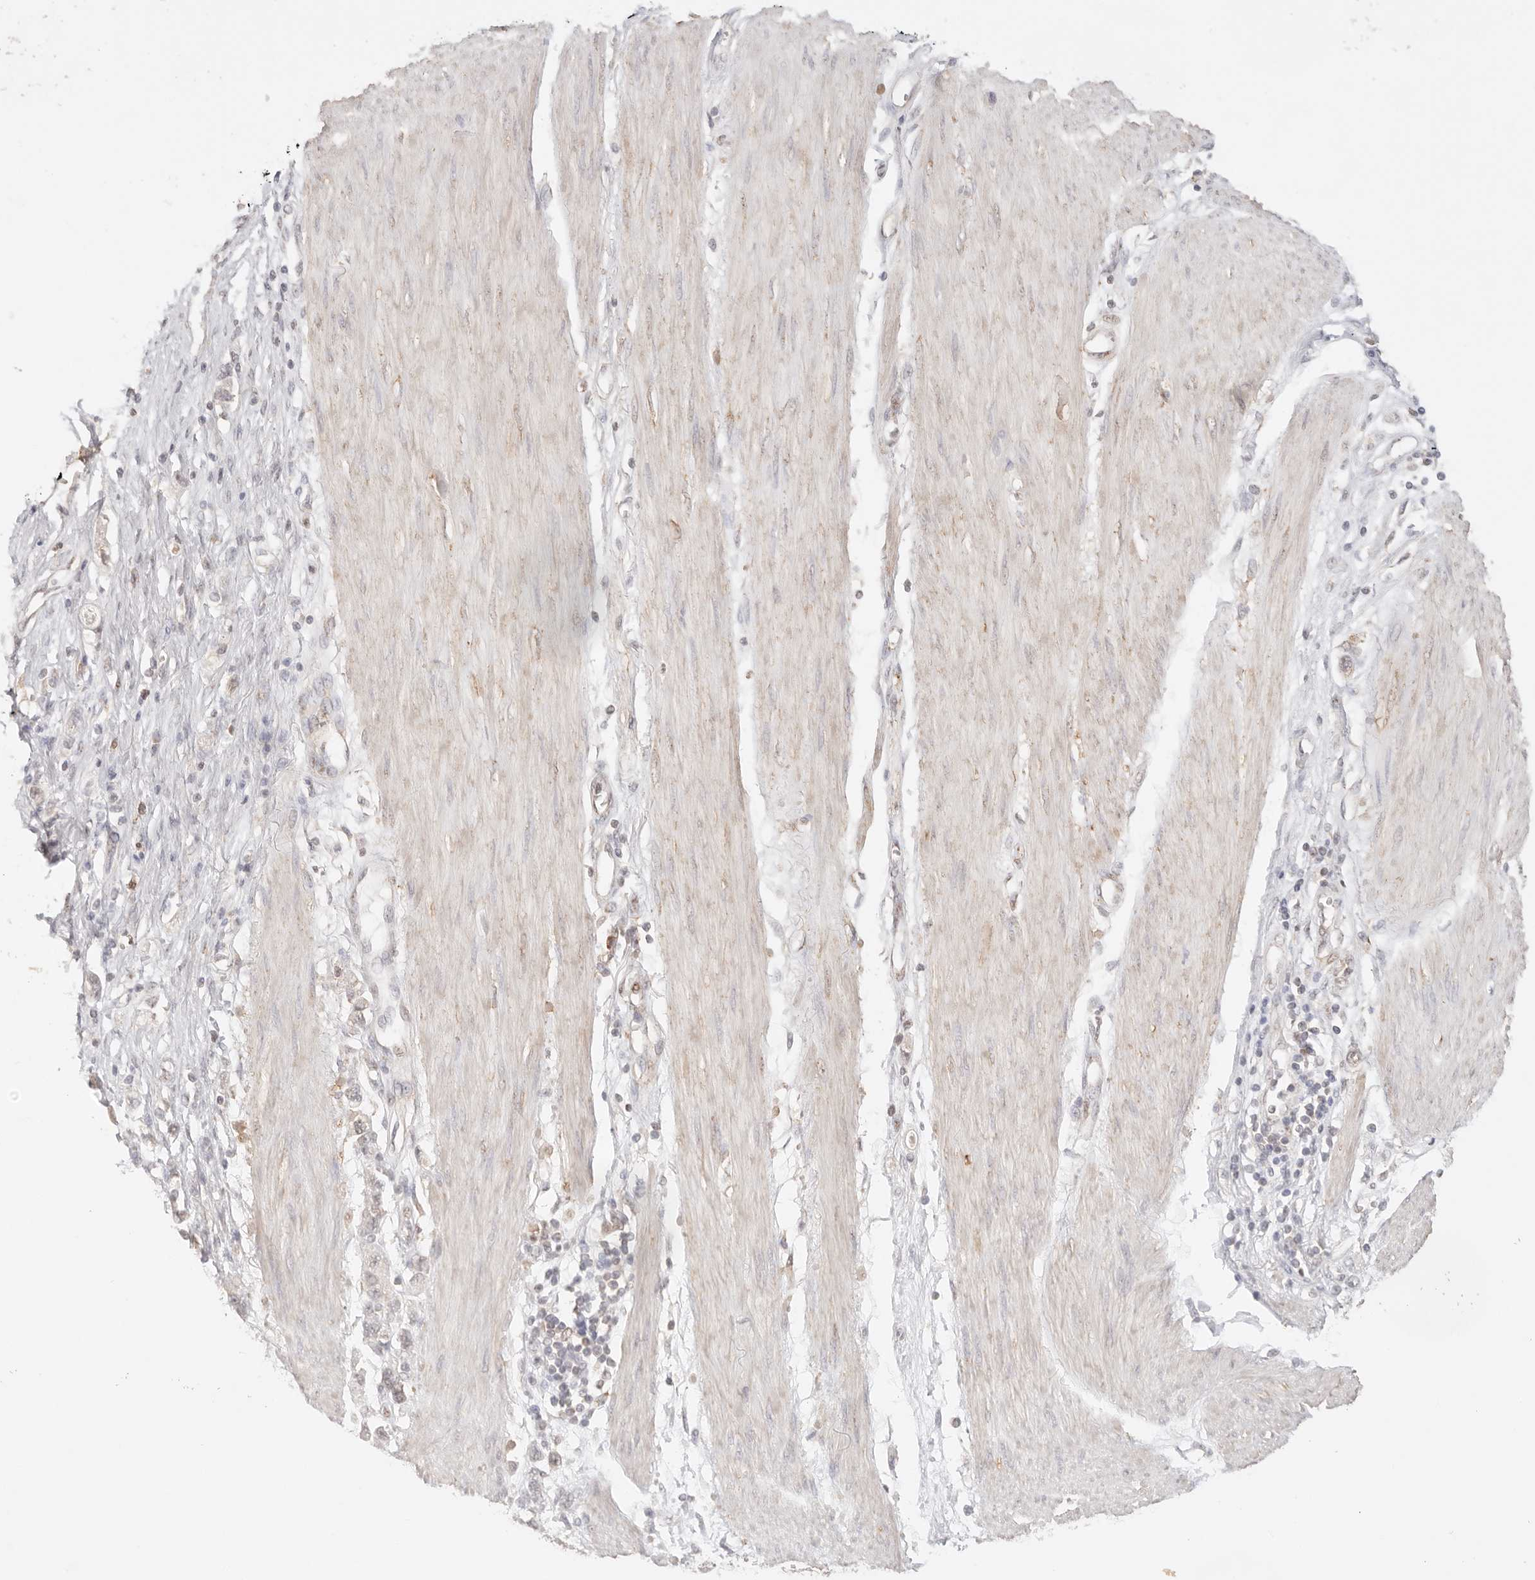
{"staining": {"intensity": "negative", "quantity": "none", "location": "none"}, "tissue": "stomach cancer", "cell_type": "Tumor cells", "image_type": "cancer", "snomed": [{"axis": "morphology", "description": "Adenocarcinoma, NOS"}, {"axis": "topography", "description": "Stomach"}], "caption": "Immunohistochemistry photomicrograph of neoplastic tissue: human stomach adenocarcinoma stained with DAB (3,3'-diaminobenzidine) displays no significant protein staining in tumor cells.", "gene": "IL1R2", "patient": {"sex": "female", "age": 76}}